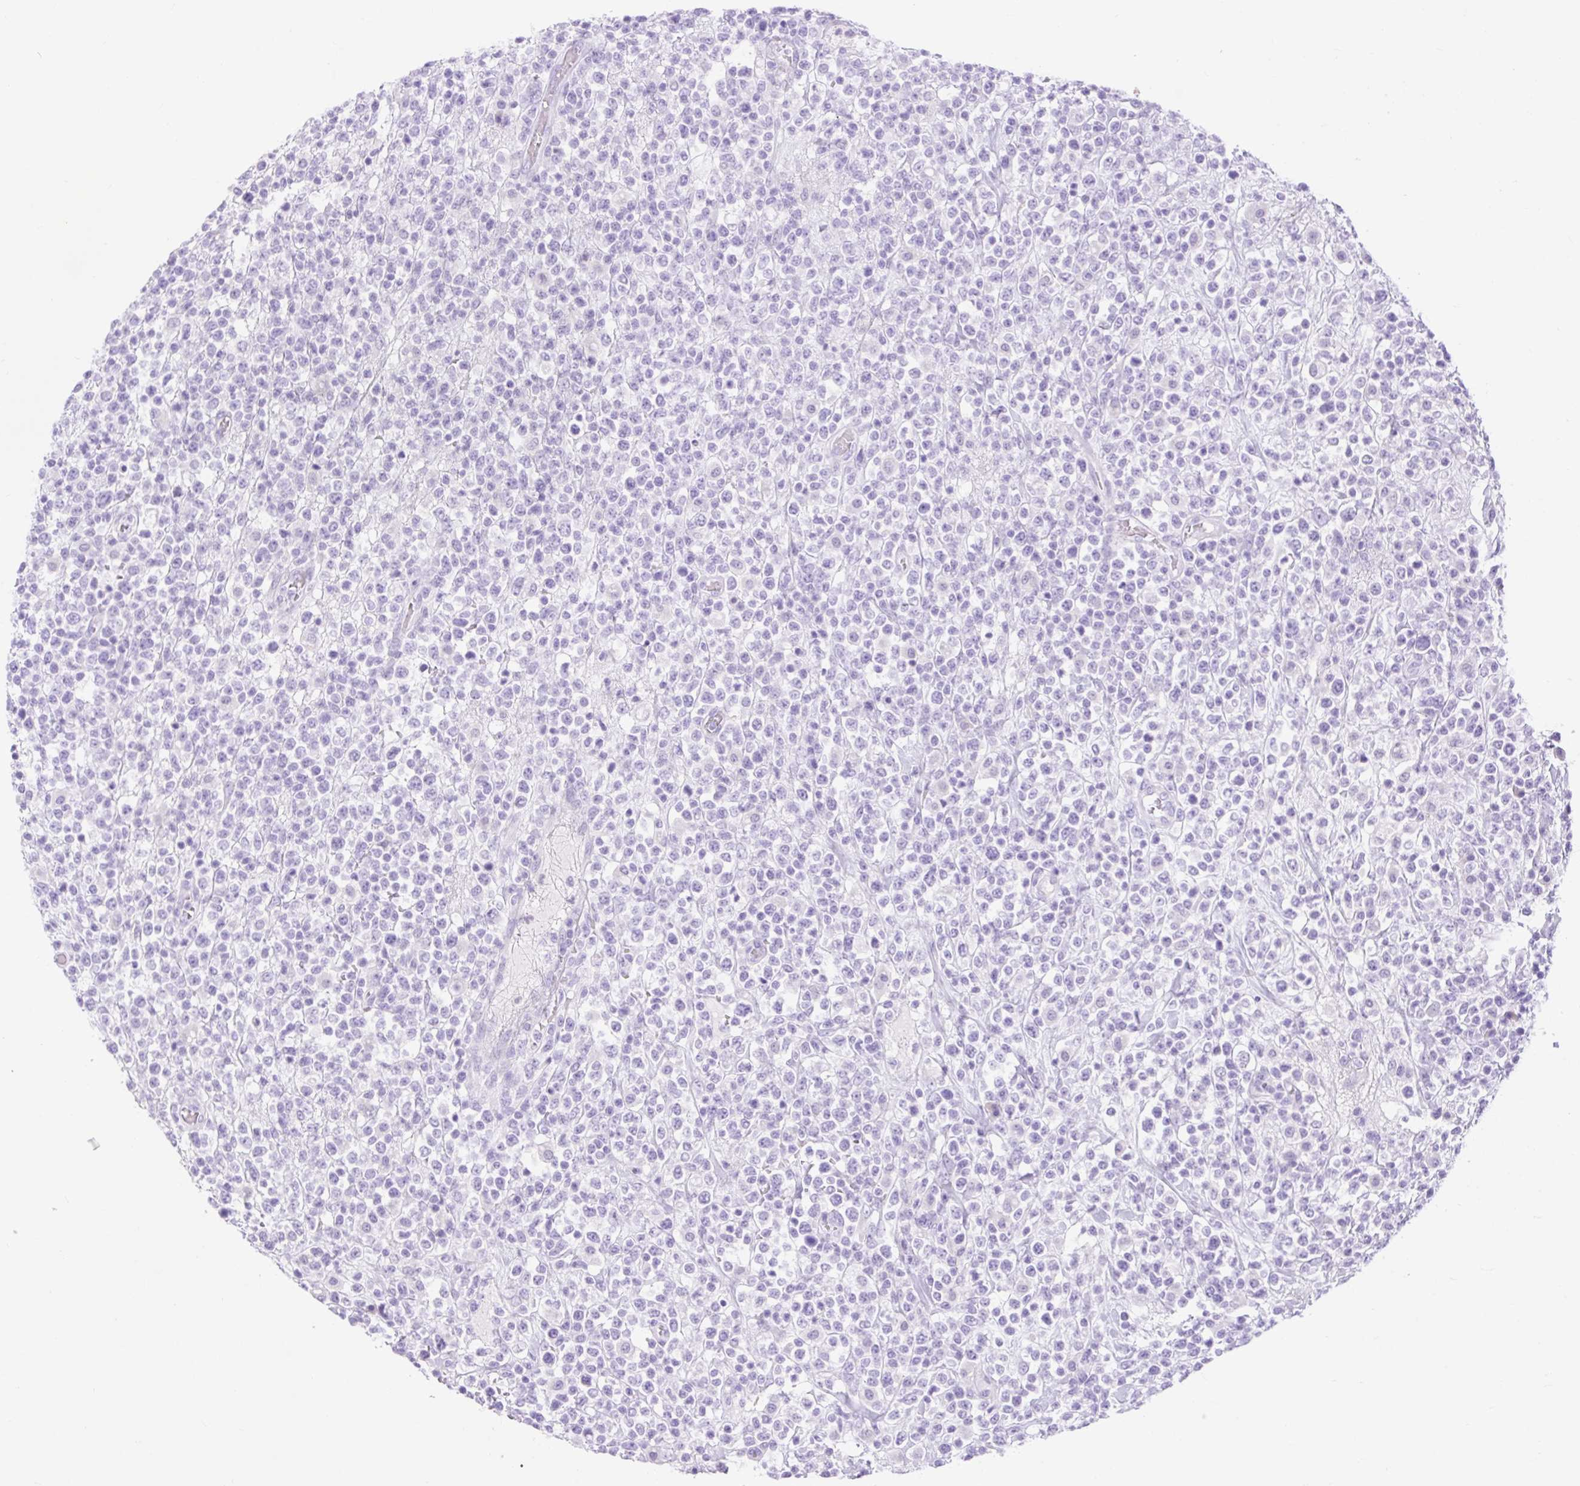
{"staining": {"intensity": "negative", "quantity": "none", "location": "none"}, "tissue": "lymphoma", "cell_type": "Tumor cells", "image_type": "cancer", "snomed": [{"axis": "morphology", "description": "Malignant lymphoma, non-Hodgkin's type, High grade"}, {"axis": "topography", "description": "Colon"}], "caption": "IHC photomicrograph of neoplastic tissue: high-grade malignant lymphoma, non-Hodgkin's type stained with DAB demonstrates no significant protein staining in tumor cells.", "gene": "SLC25A40", "patient": {"sex": "female", "age": 53}}